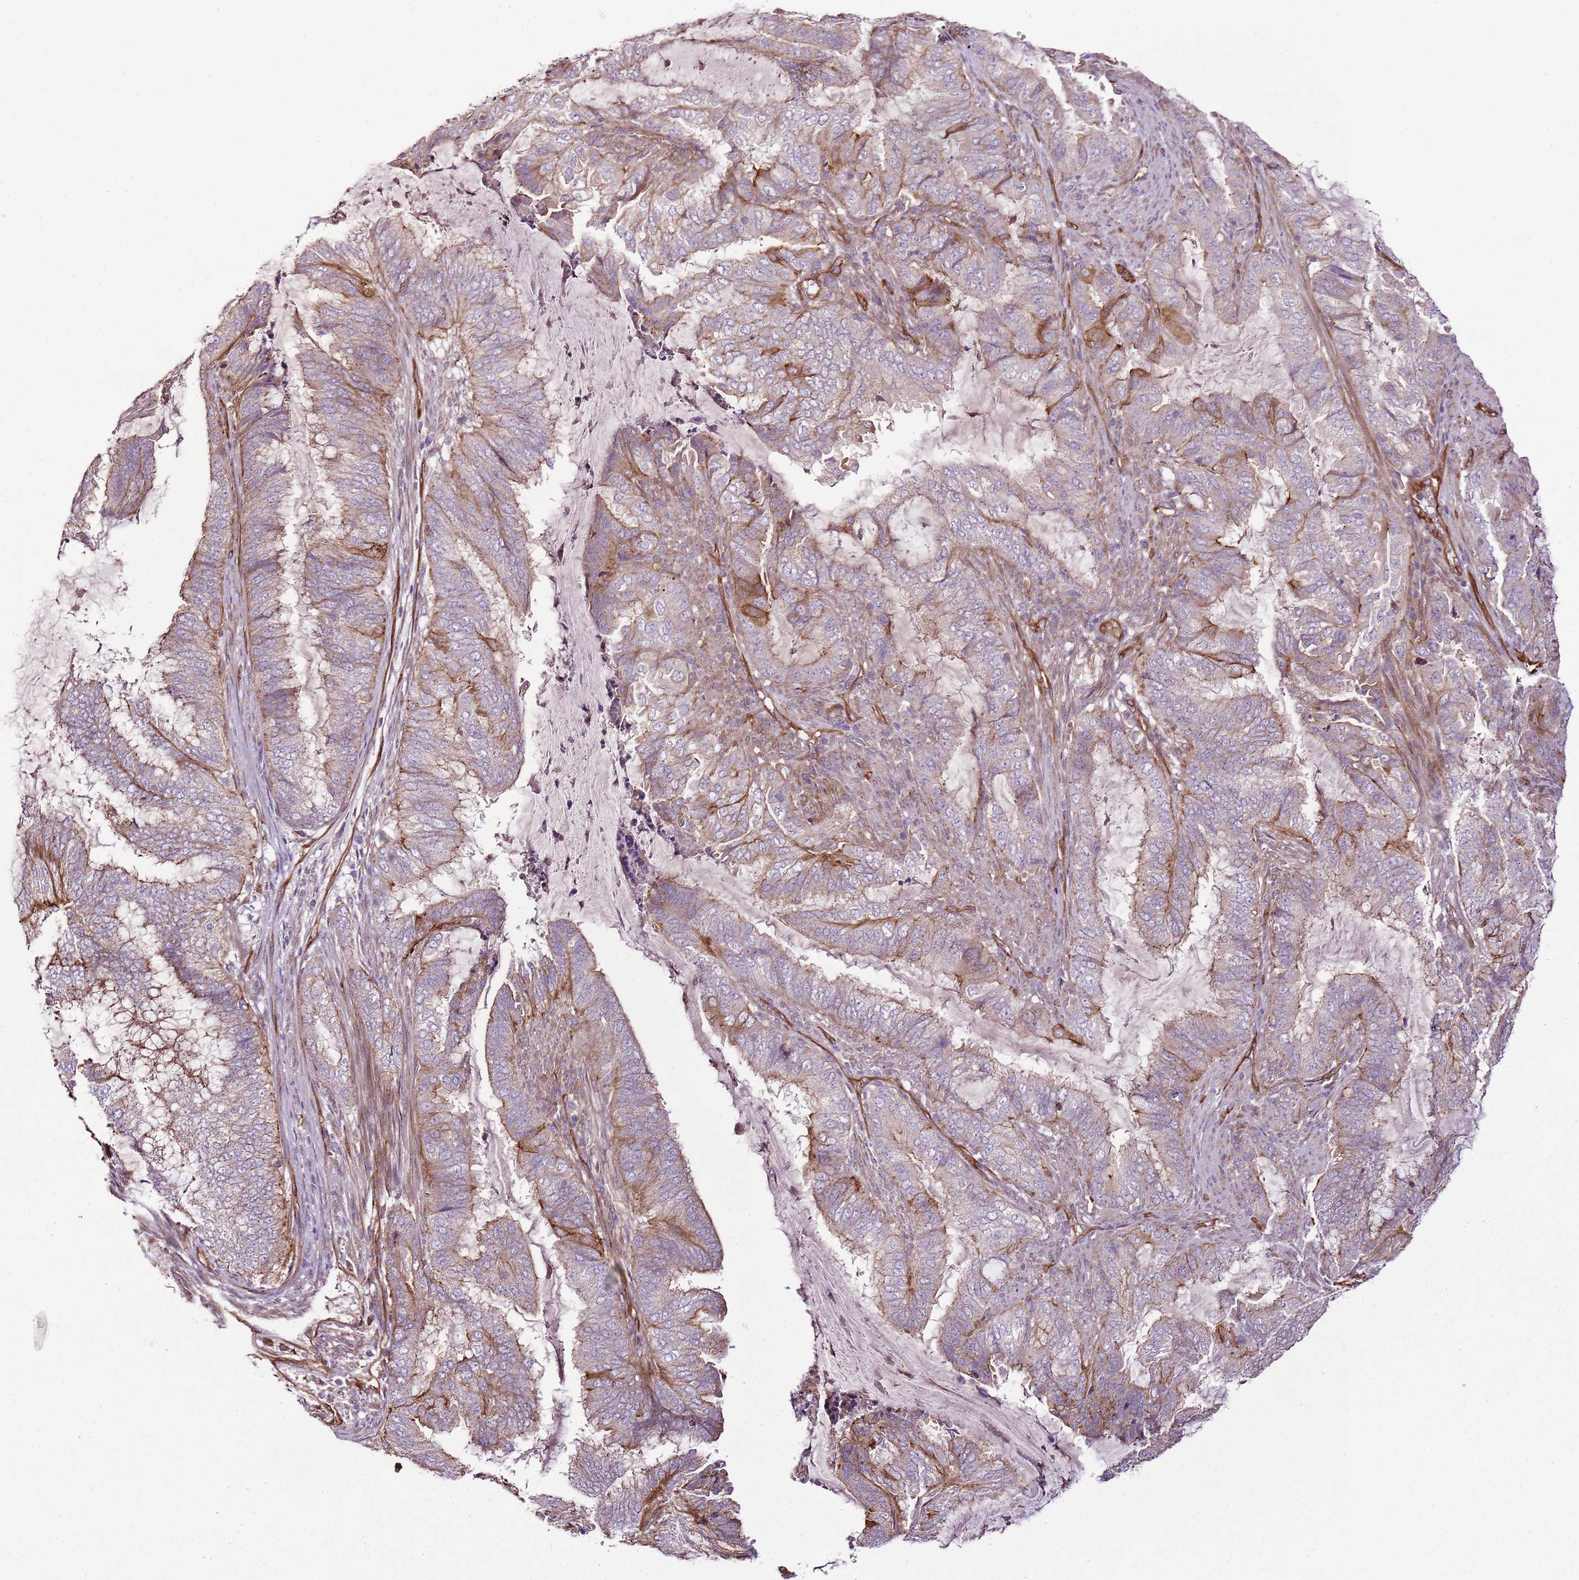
{"staining": {"intensity": "moderate", "quantity": "<25%", "location": "cytoplasmic/membranous"}, "tissue": "endometrial cancer", "cell_type": "Tumor cells", "image_type": "cancer", "snomed": [{"axis": "morphology", "description": "Adenocarcinoma, NOS"}, {"axis": "topography", "description": "Endometrium"}], "caption": "An image of human endometrial cancer (adenocarcinoma) stained for a protein exhibits moderate cytoplasmic/membranous brown staining in tumor cells.", "gene": "ZNF827", "patient": {"sex": "female", "age": 51}}